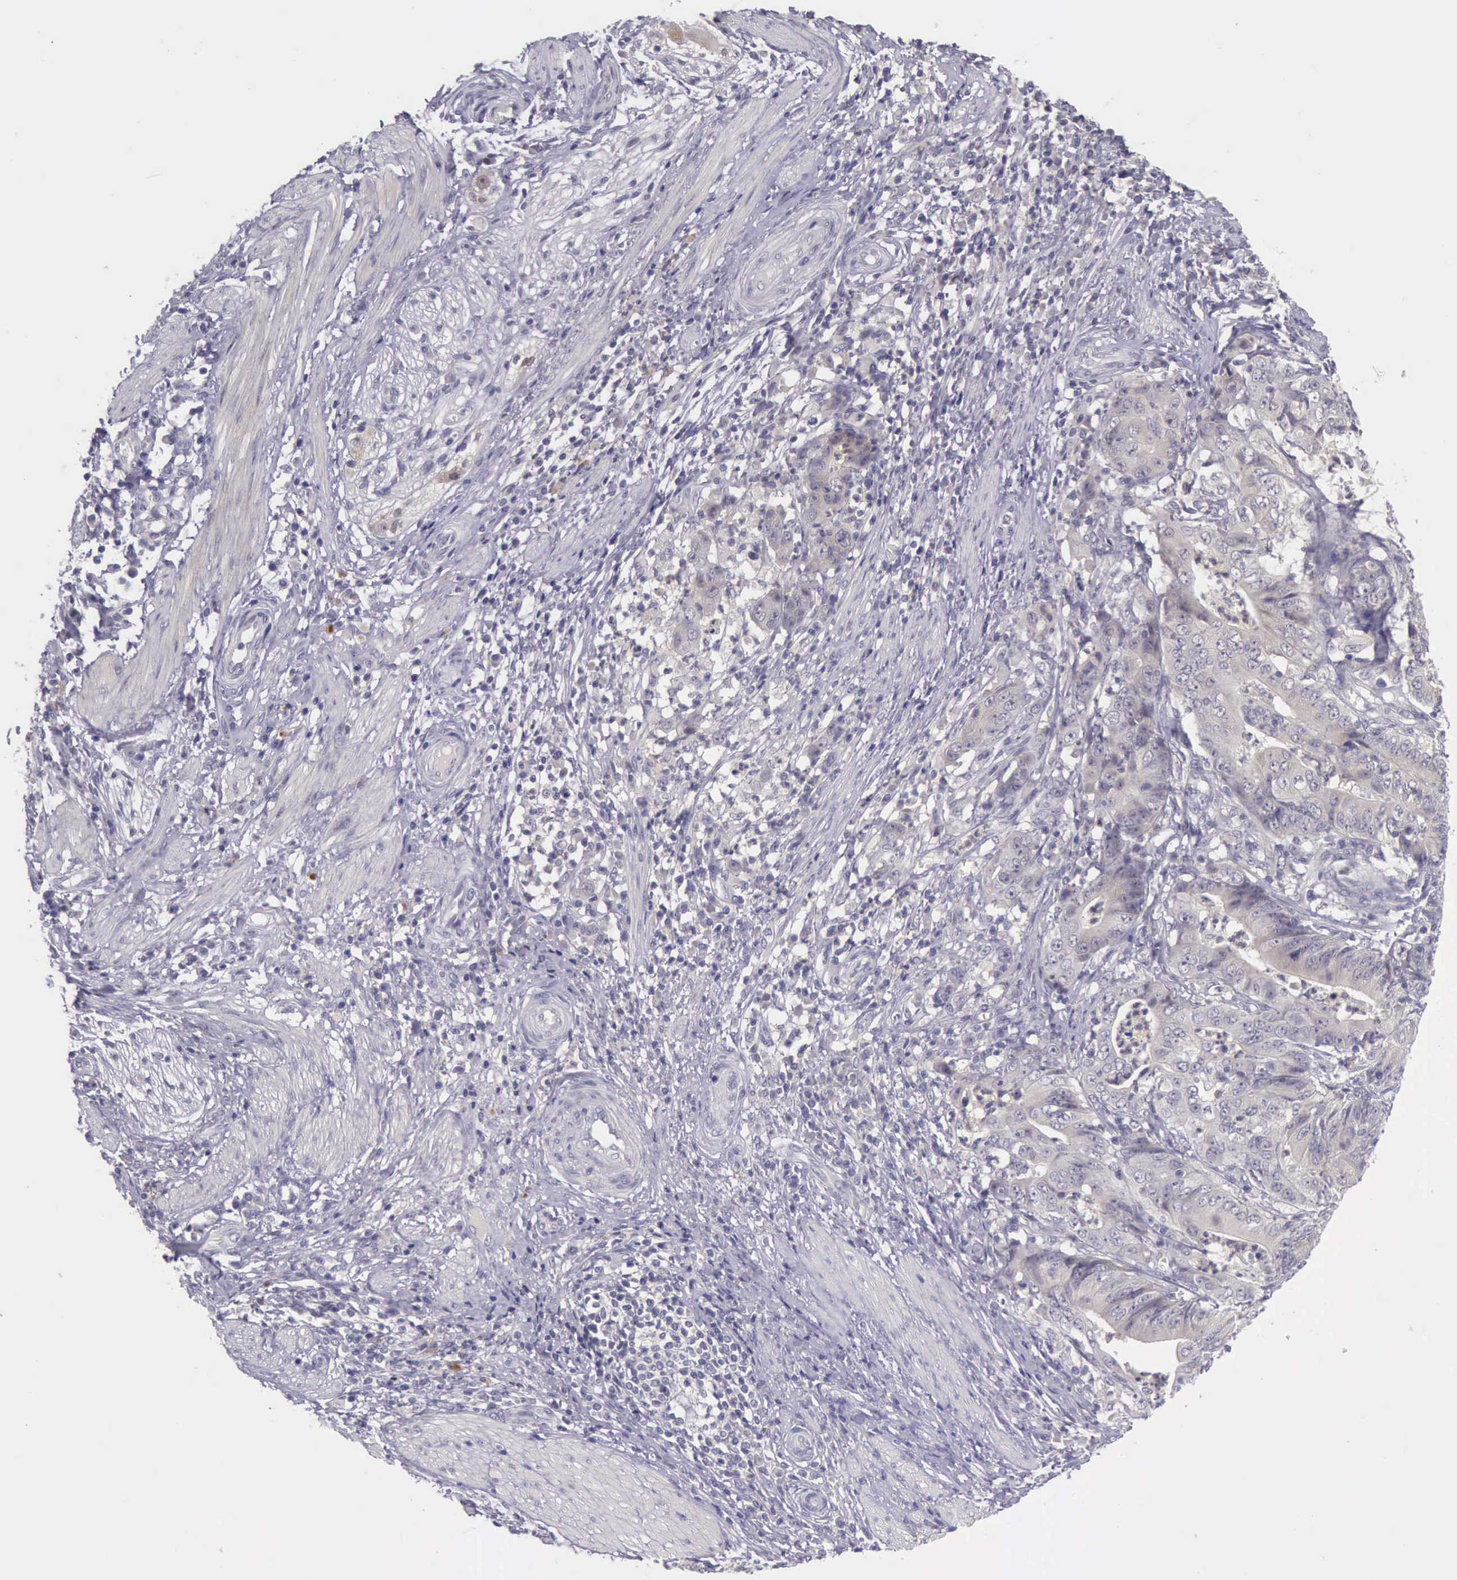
{"staining": {"intensity": "negative", "quantity": "none", "location": "none"}, "tissue": "stomach cancer", "cell_type": "Tumor cells", "image_type": "cancer", "snomed": [{"axis": "morphology", "description": "Adenocarcinoma, NOS"}, {"axis": "topography", "description": "Stomach, lower"}], "caption": "Protein analysis of adenocarcinoma (stomach) reveals no significant expression in tumor cells. Nuclei are stained in blue.", "gene": "ARNT2", "patient": {"sex": "female", "age": 86}}